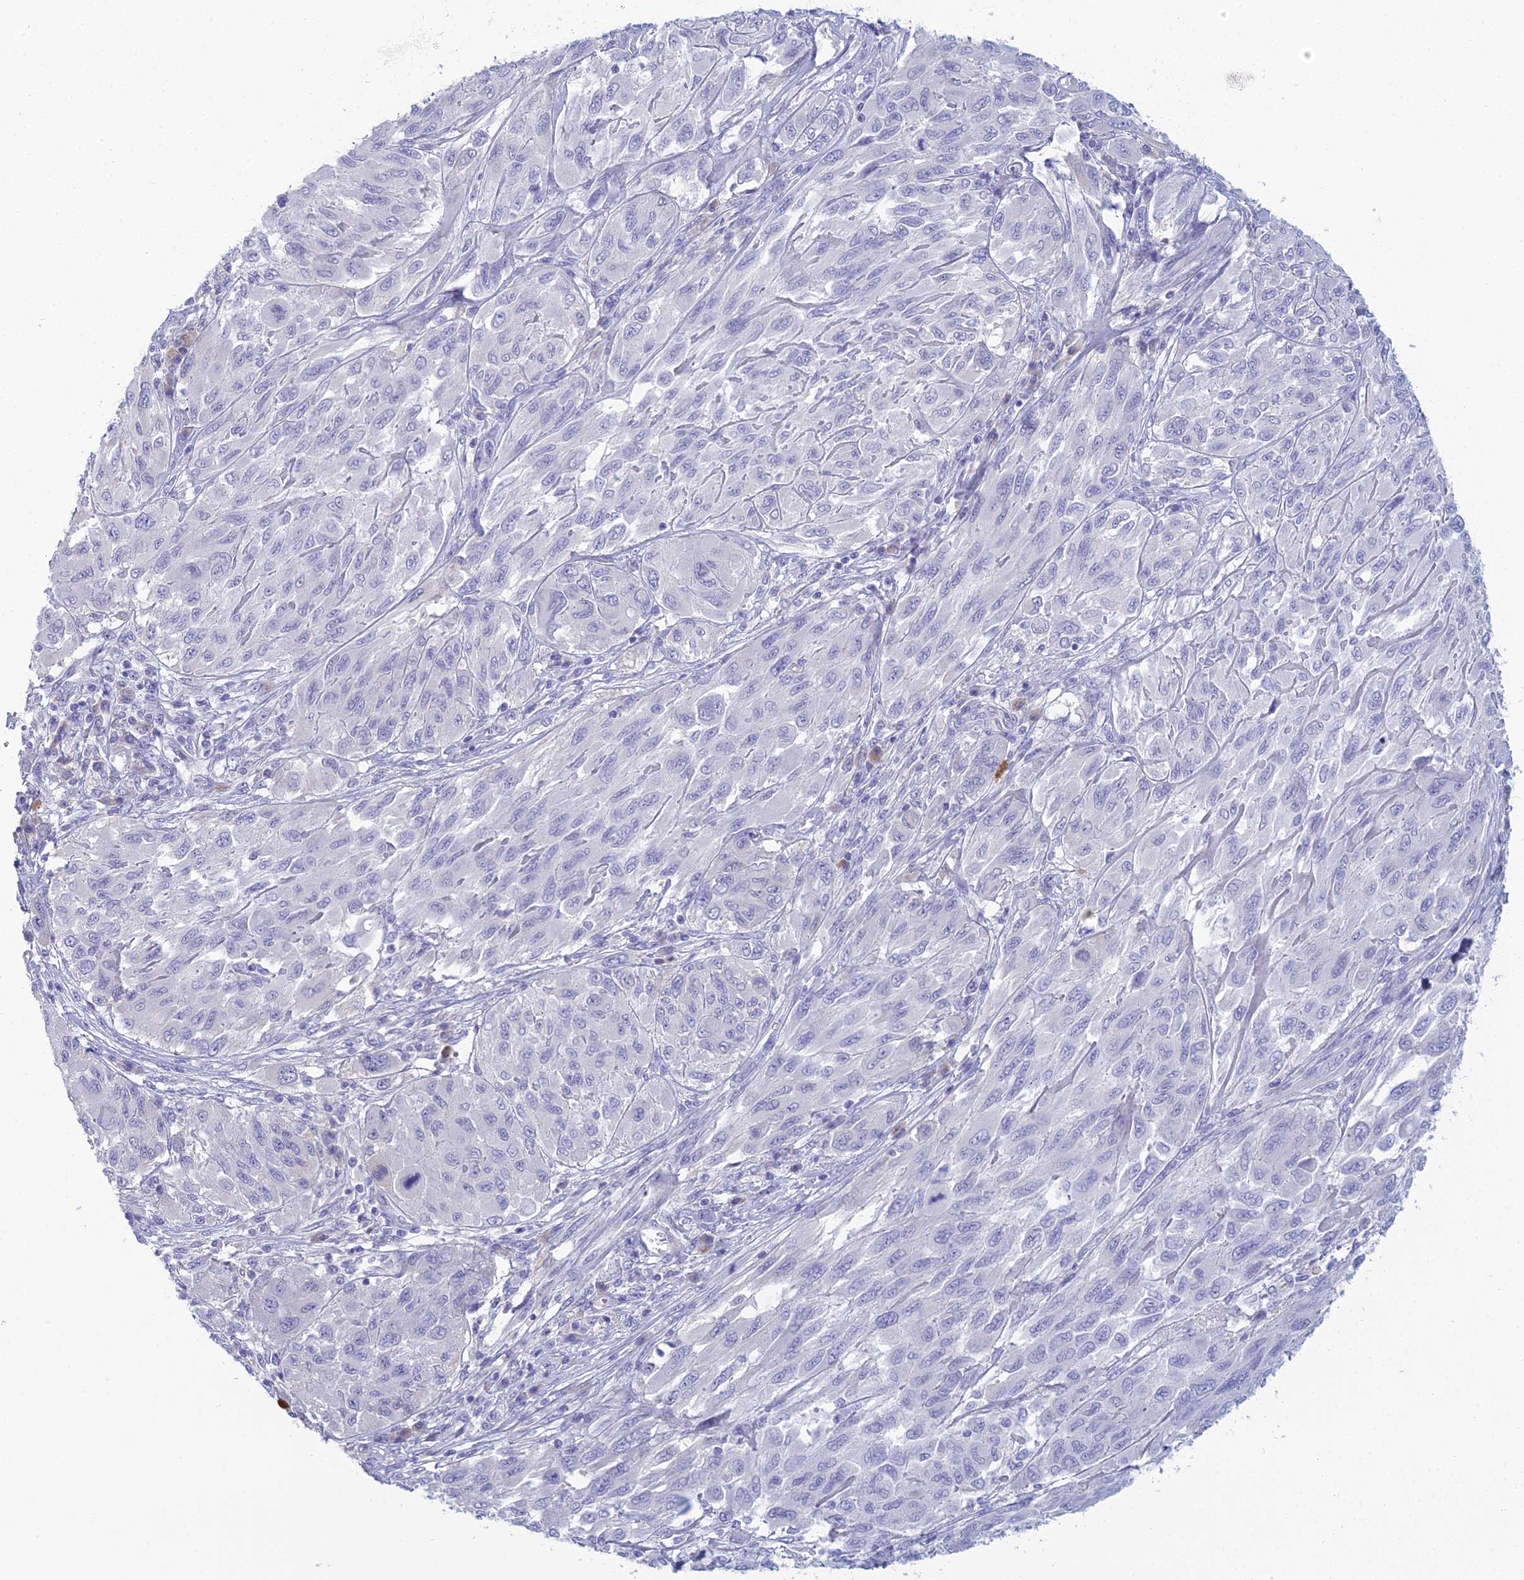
{"staining": {"intensity": "negative", "quantity": "none", "location": "none"}, "tissue": "melanoma", "cell_type": "Tumor cells", "image_type": "cancer", "snomed": [{"axis": "morphology", "description": "Malignant melanoma, NOS"}, {"axis": "topography", "description": "Skin"}], "caption": "The histopathology image exhibits no significant positivity in tumor cells of melanoma. (DAB IHC visualized using brightfield microscopy, high magnification).", "gene": "MUC13", "patient": {"sex": "female", "age": 91}}